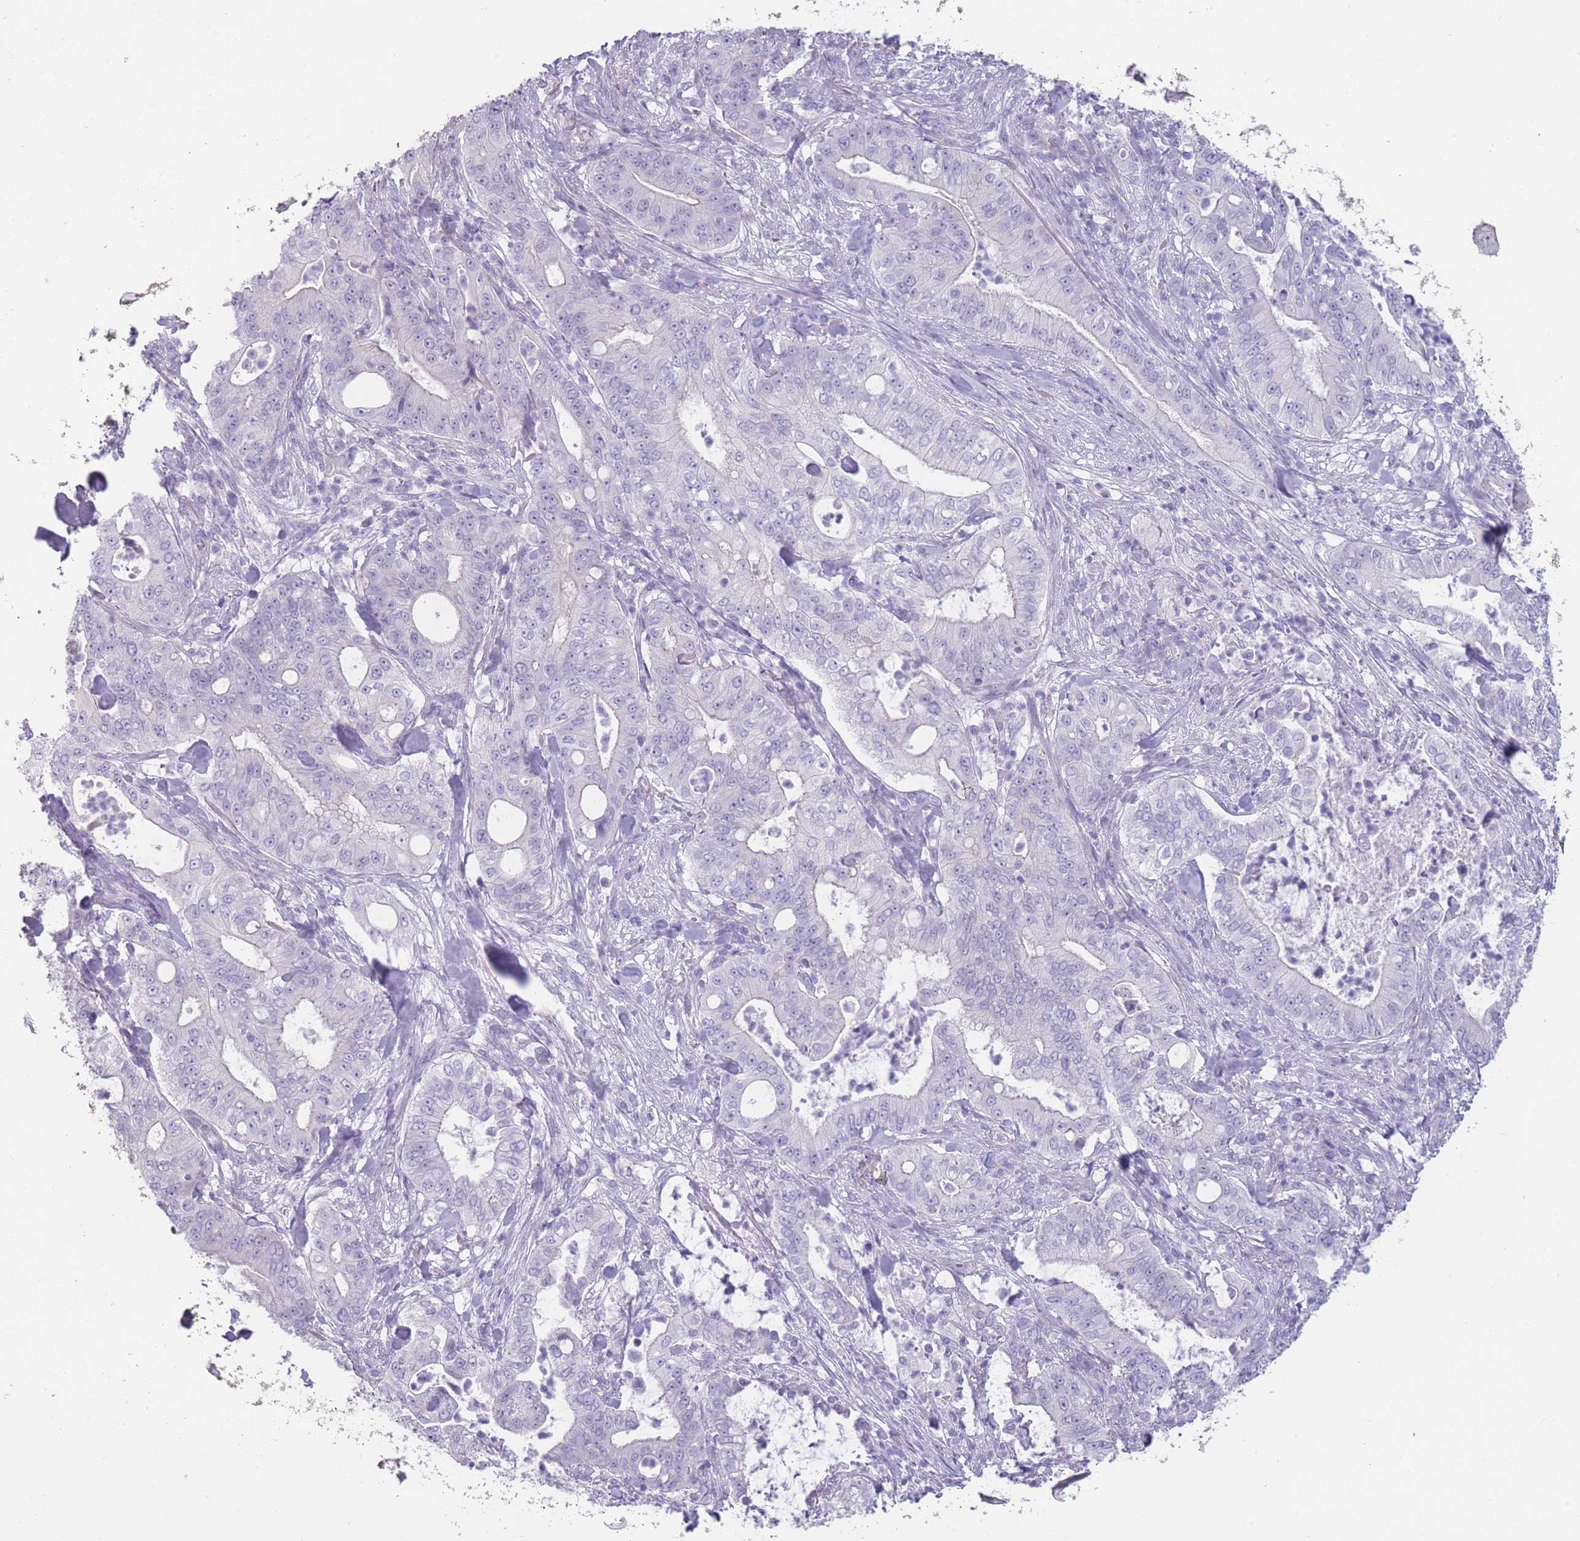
{"staining": {"intensity": "negative", "quantity": "none", "location": "none"}, "tissue": "pancreatic cancer", "cell_type": "Tumor cells", "image_type": "cancer", "snomed": [{"axis": "morphology", "description": "Adenocarcinoma, NOS"}, {"axis": "topography", "description": "Pancreas"}], "caption": "Pancreatic adenocarcinoma stained for a protein using IHC demonstrates no expression tumor cells.", "gene": "DCANP1", "patient": {"sex": "male", "age": 71}}